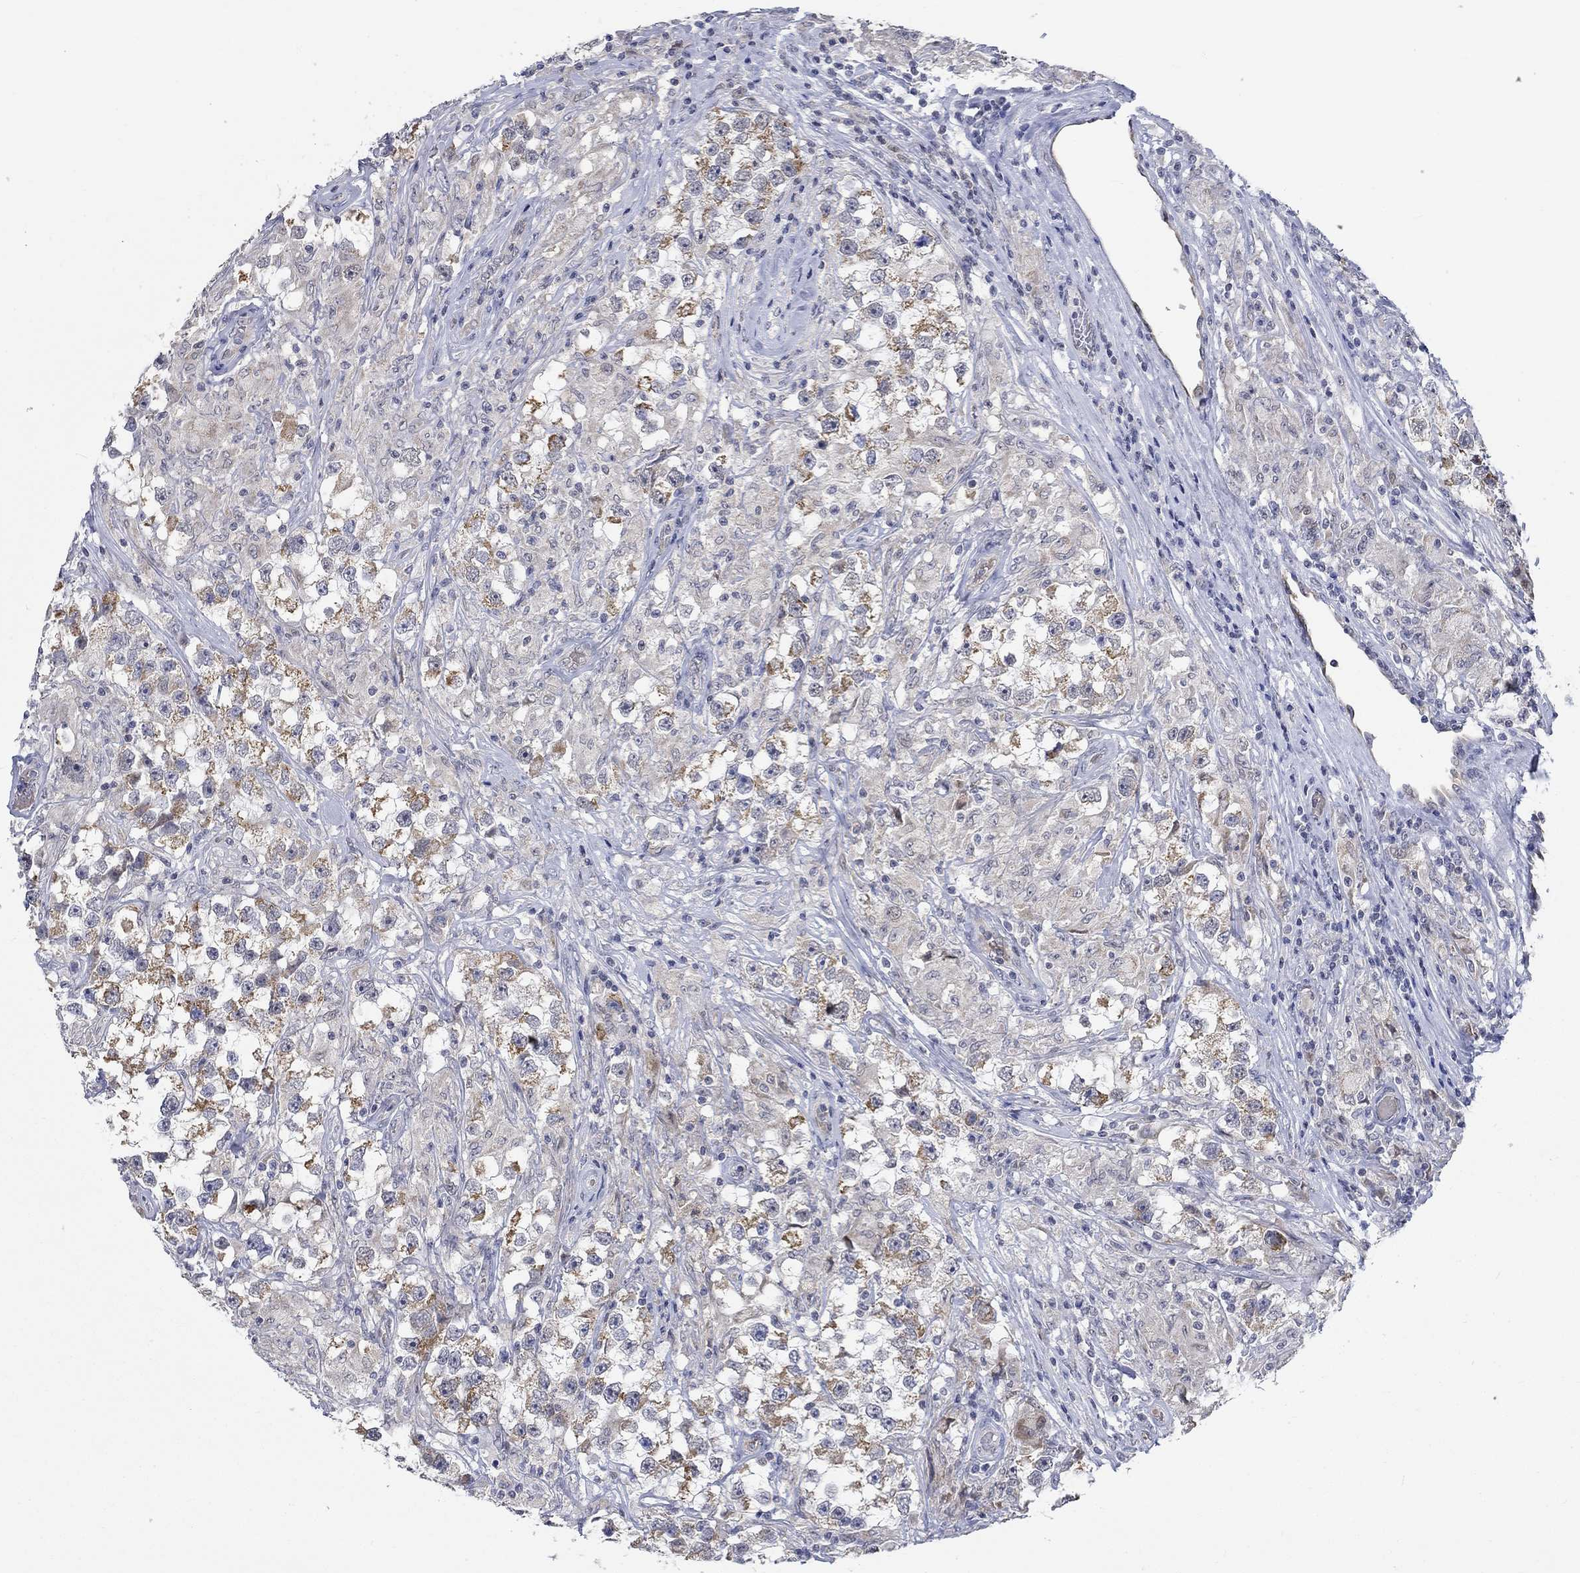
{"staining": {"intensity": "strong", "quantity": "25%-75%", "location": "cytoplasmic/membranous"}, "tissue": "testis cancer", "cell_type": "Tumor cells", "image_type": "cancer", "snomed": [{"axis": "morphology", "description": "Seminoma, NOS"}, {"axis": "topography", "description": "Testis"}], "caption": "This histopathology image displays immunohistochemistry staining of human seminoma (testis), with high strong cytoplasmic/membranous staining in approximately 25%-75% of tumor cells.", "gene": "WASF1", "patient": {"sex": "male", "age": 46}}